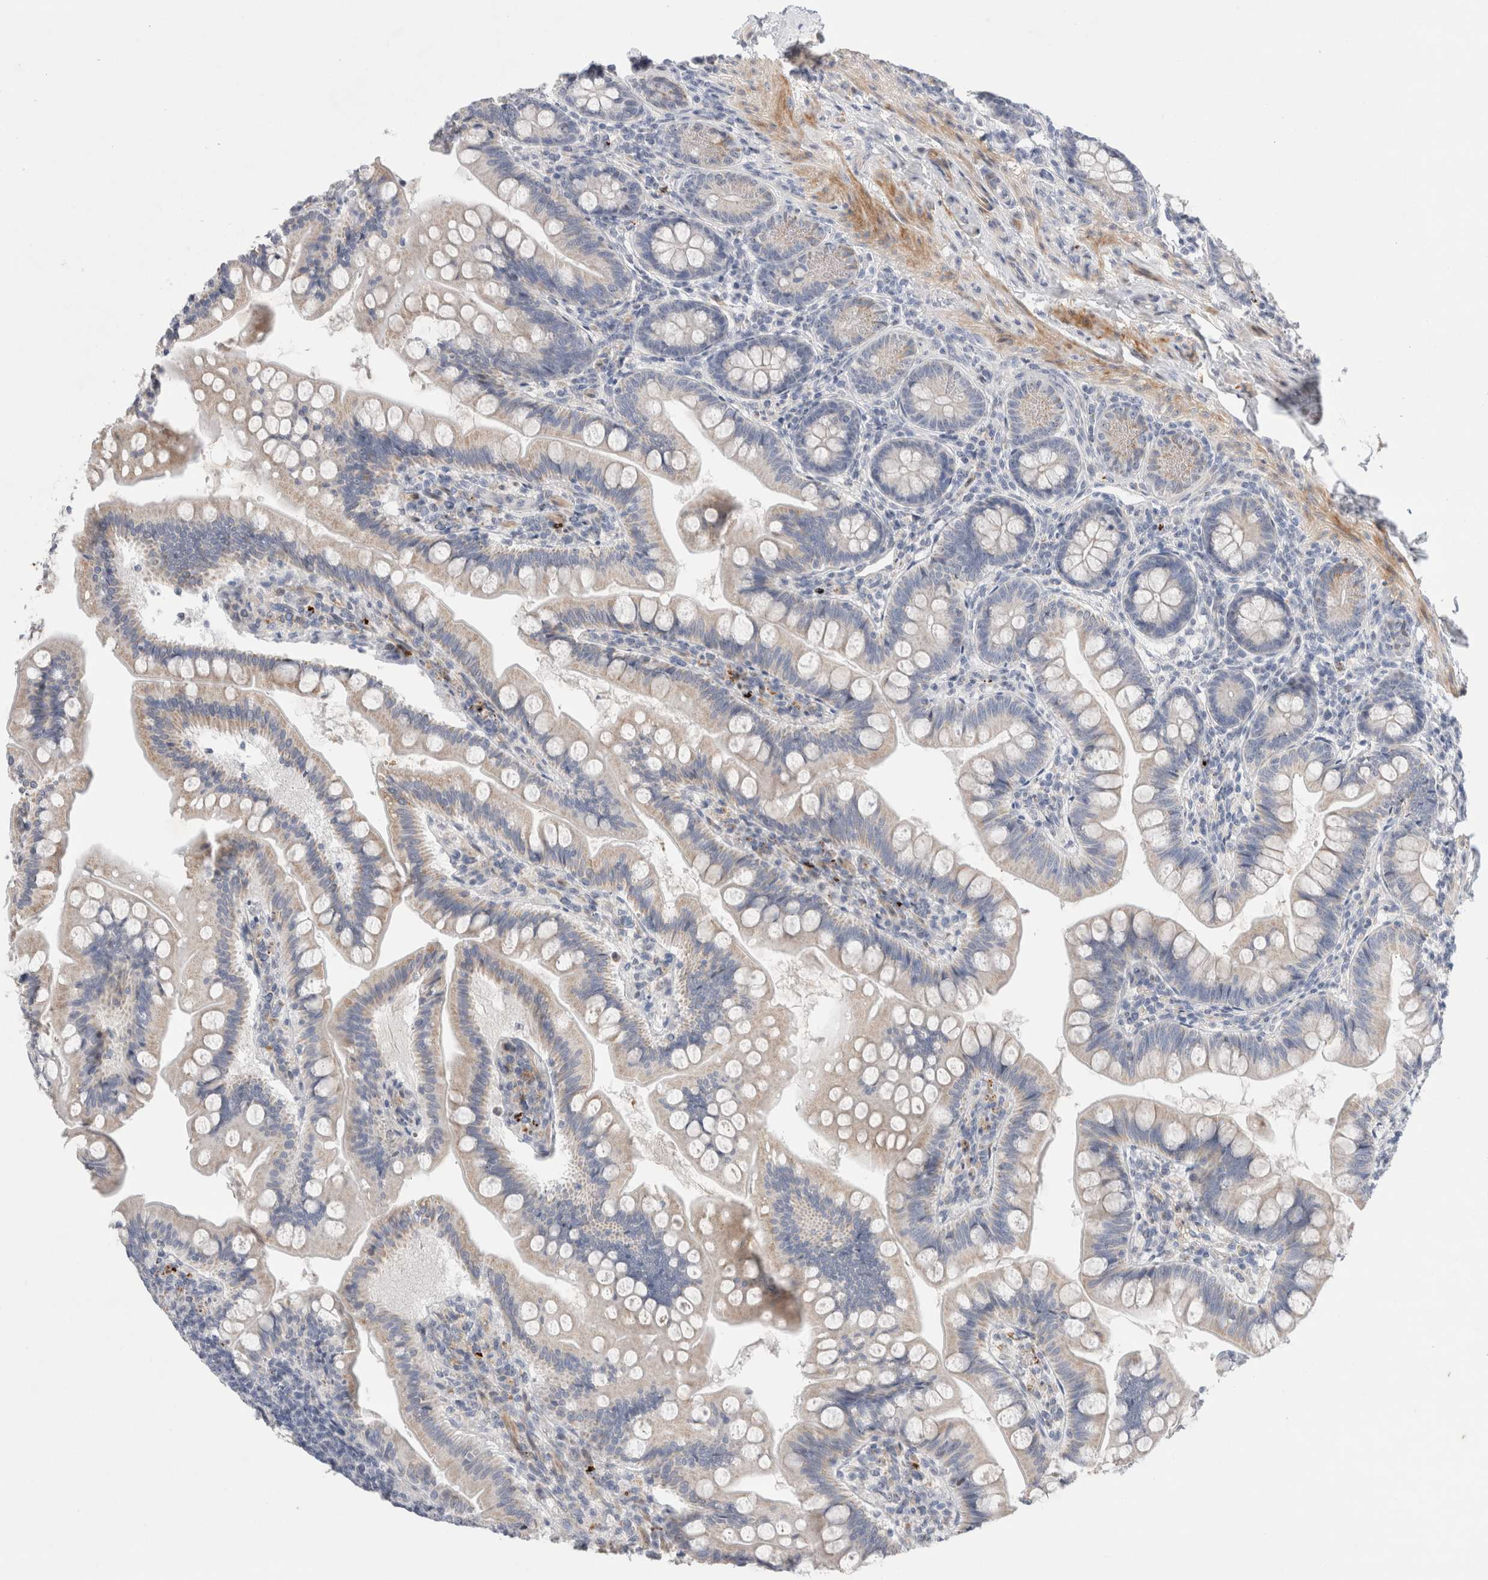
{"staining": {"intensity": "weak", "quantity": "25%-75%", "location": "cytoplasmic/membranous"}, "tissue": "small intestine", "cell_type": "Glandular cells", "image_type": "normal", "snomed": [{"axis": "morphology", "description": "Normal tissue, NOS"}, {"axis": "topography", "description": "Small intestine"}], "caption": "A low amount of weak cytoplasmic/membranous positivity is seen in approximately 25%-75% of glandular cells in normal small intestine. (IHC, brightfield microscopy, high magnification).", "gene": "ECHDC2", "patient": {"sex": "male", "age": 7}}